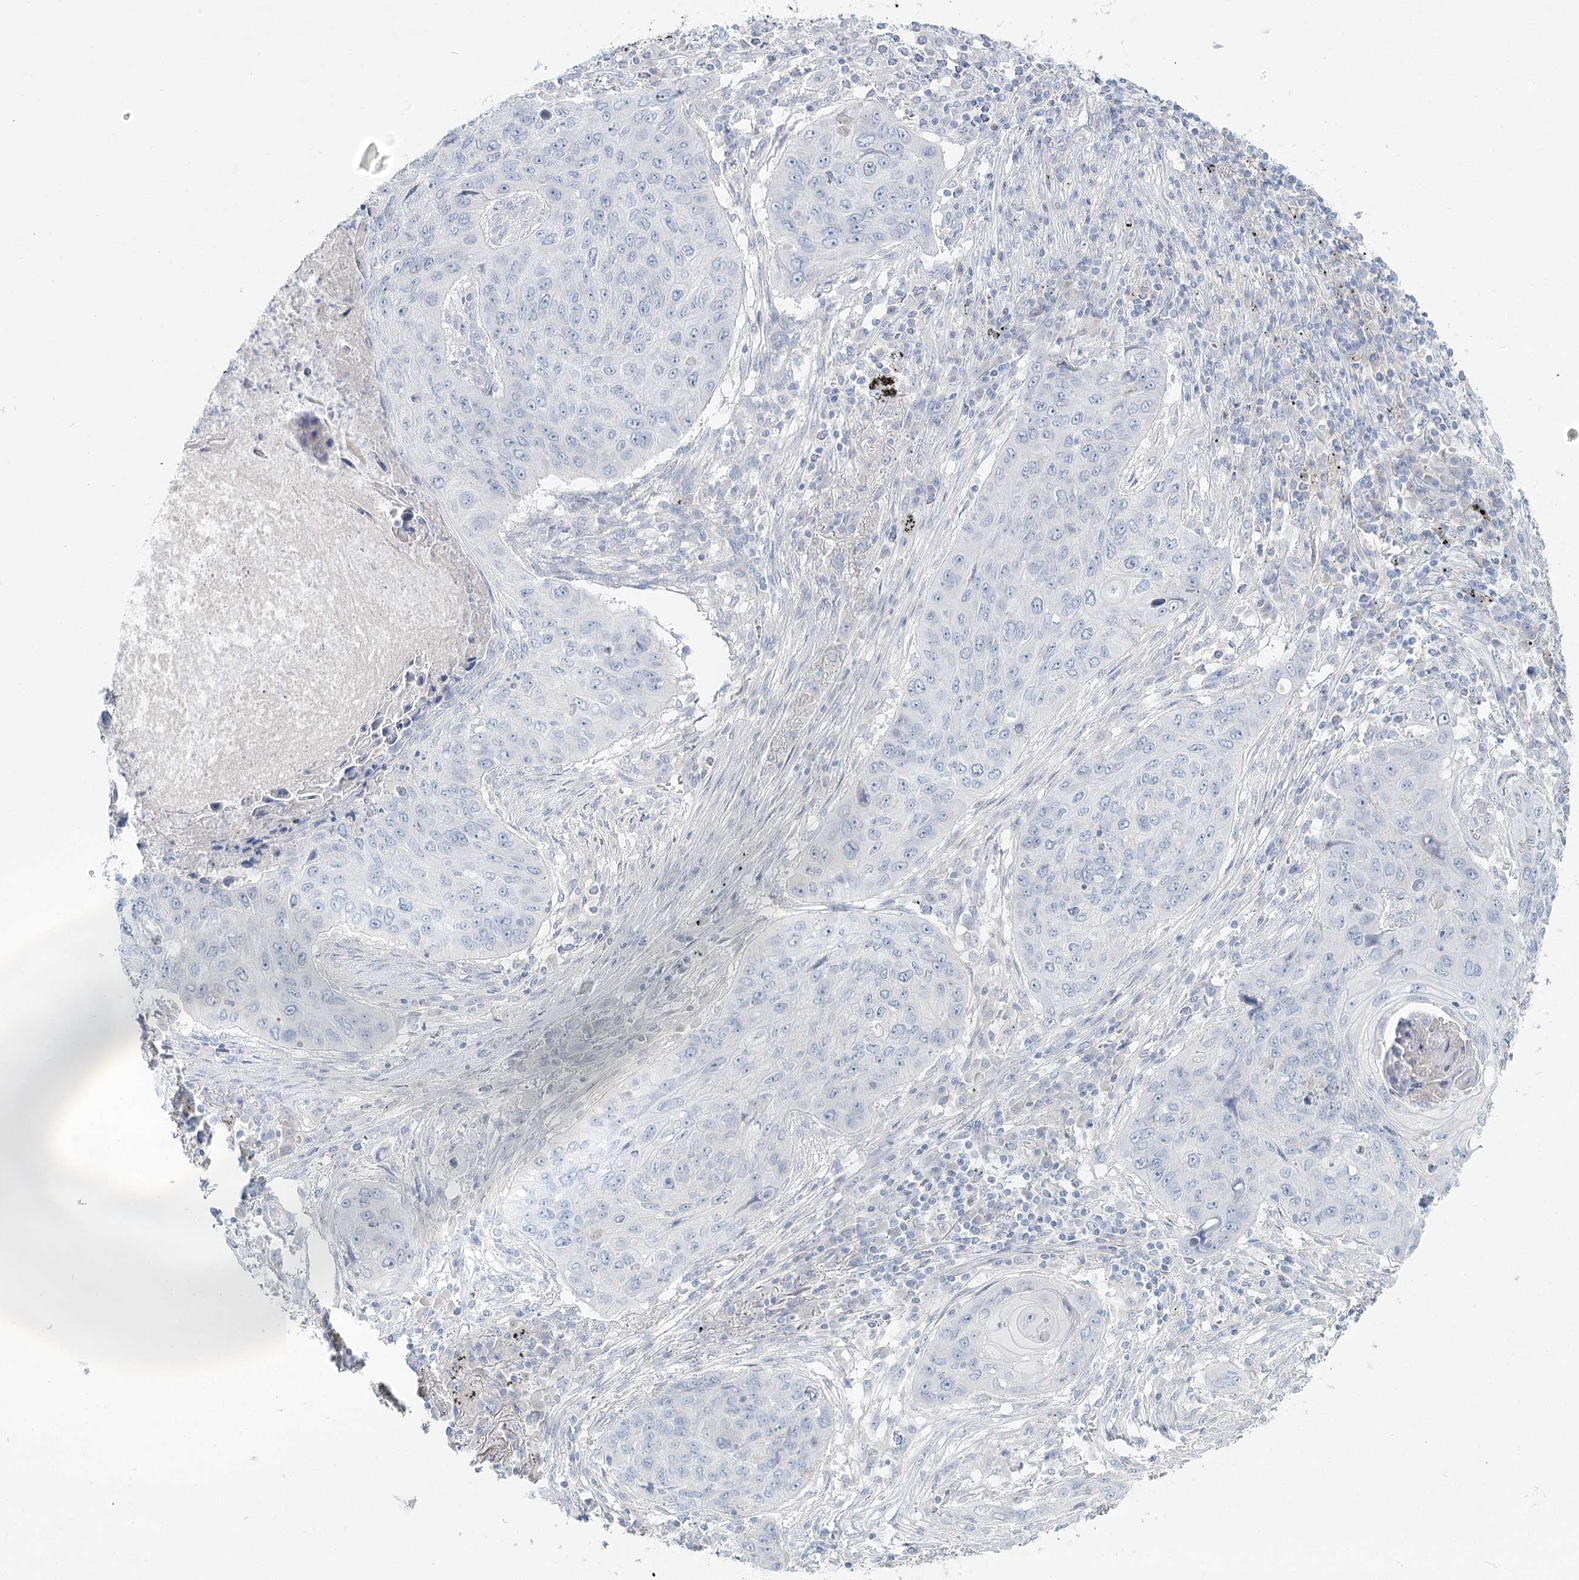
{"staining": {"intensity": "negative", "quantity": "none", "location": "none"}, "tissue": "lung cancer", "cell_type": "Tumor cells", "image_type": "cancer", "snomed": [{"axis": "morphology", "description": "Squamous cell carcinoma, NOS"}, {"axis": "topography", "description": "Lung"}], "caption": "The immunohistochemistry photomicrograph has no significant staining in tumor cells of lung cancer (squamous cell carcinoma) tissue.", "gene": "DMGDH", "patient": {"sex": "female", "age": 63}}